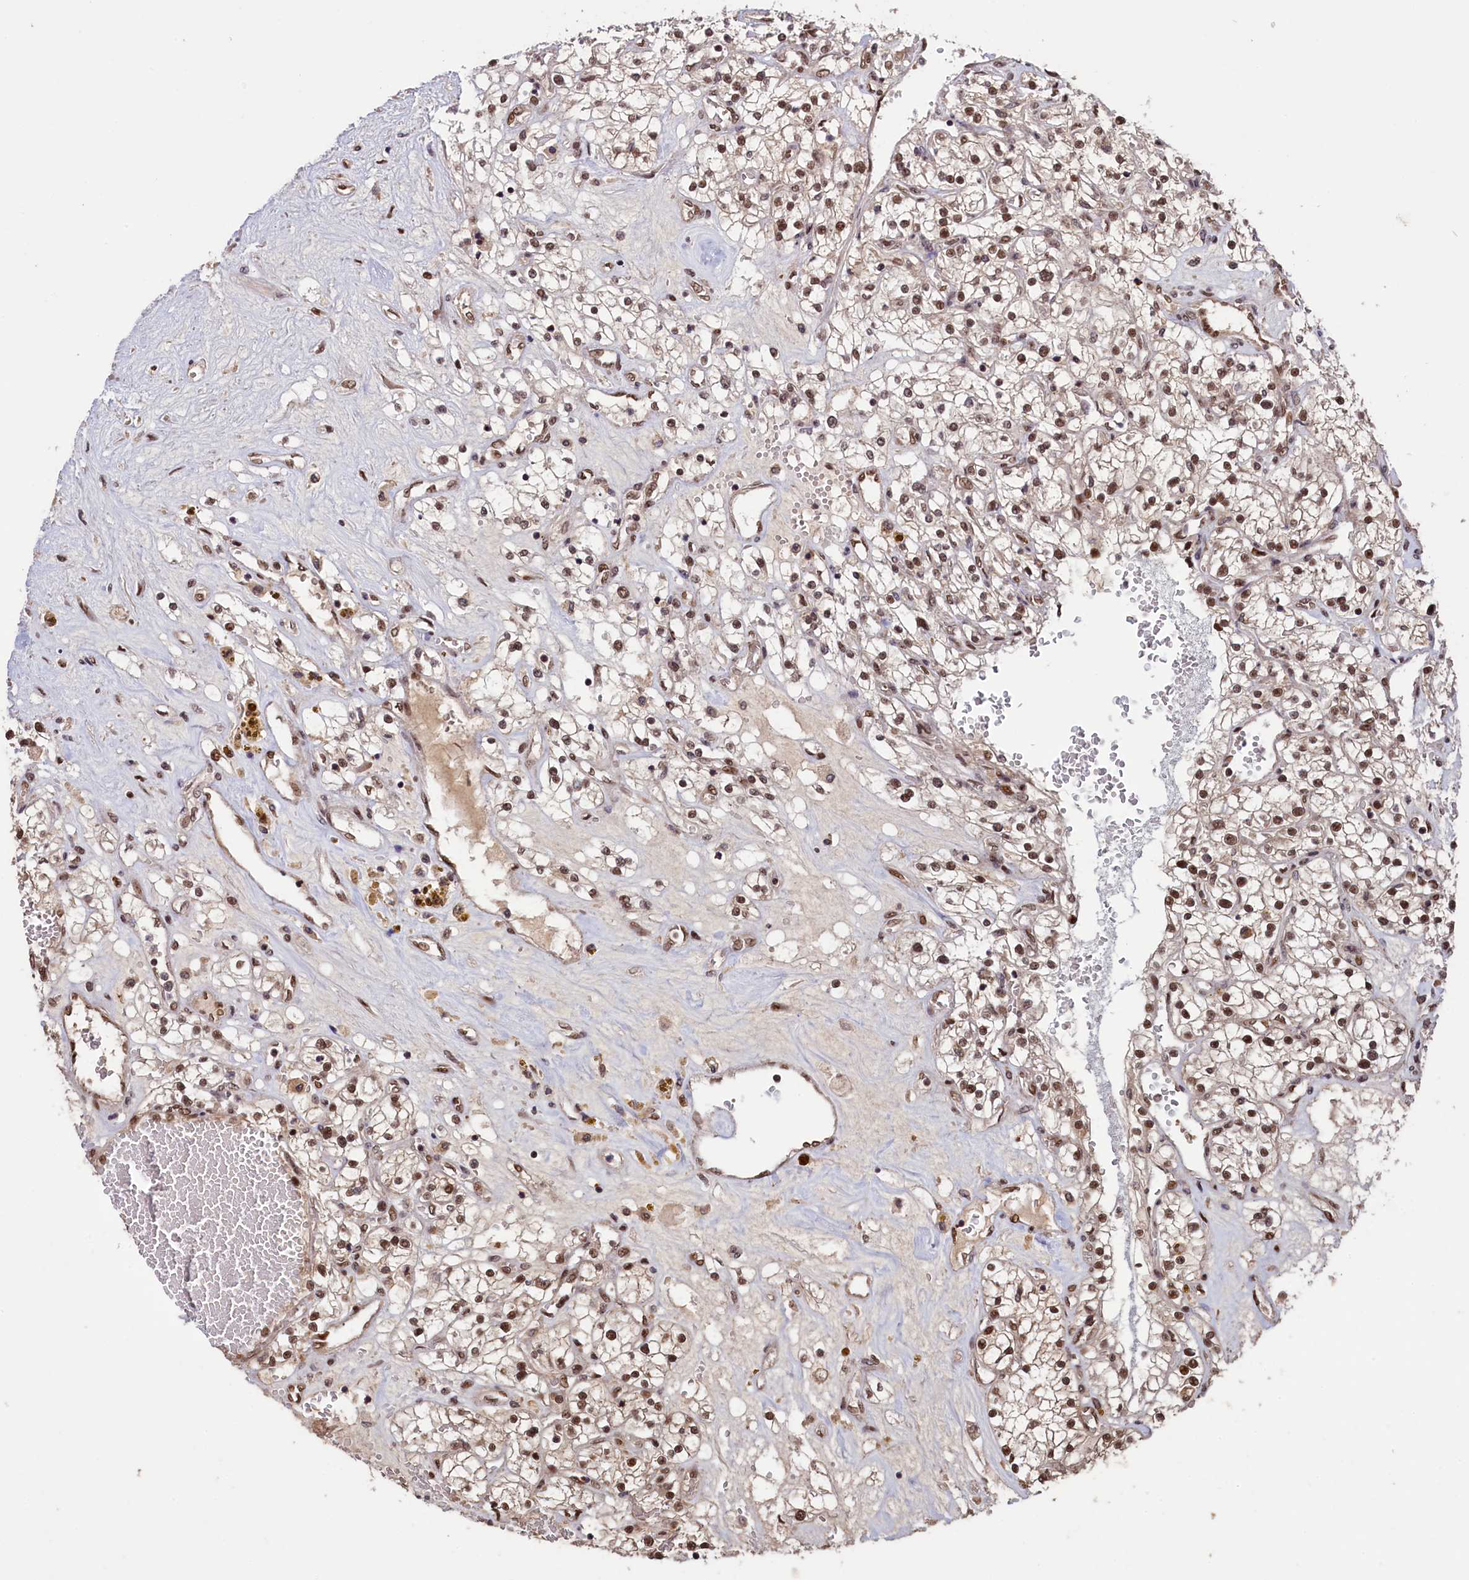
{"staining": {"intensity": "moderate", "quantity": ">75%", "location": "nuclear"}, "tissue": "renal cancer", "cell_type": "Tumor cells", "image_type": "cancer", "snomed": [{"axis": "morphology", "description": "Normal tissue, NOS"}, {"axis": "morphology", "description": "Adenocarcinoma, NOS"}, {"axis": "topography", "description": "Kidney"}], "caption": "Adenocarcinoma (renal) stained for a protein (brown) shows moderate nuclear positive staining in approximately >75% of tumor cells.", "gene": "NAE1", "patient": {"sex": "male", "age": 68}}